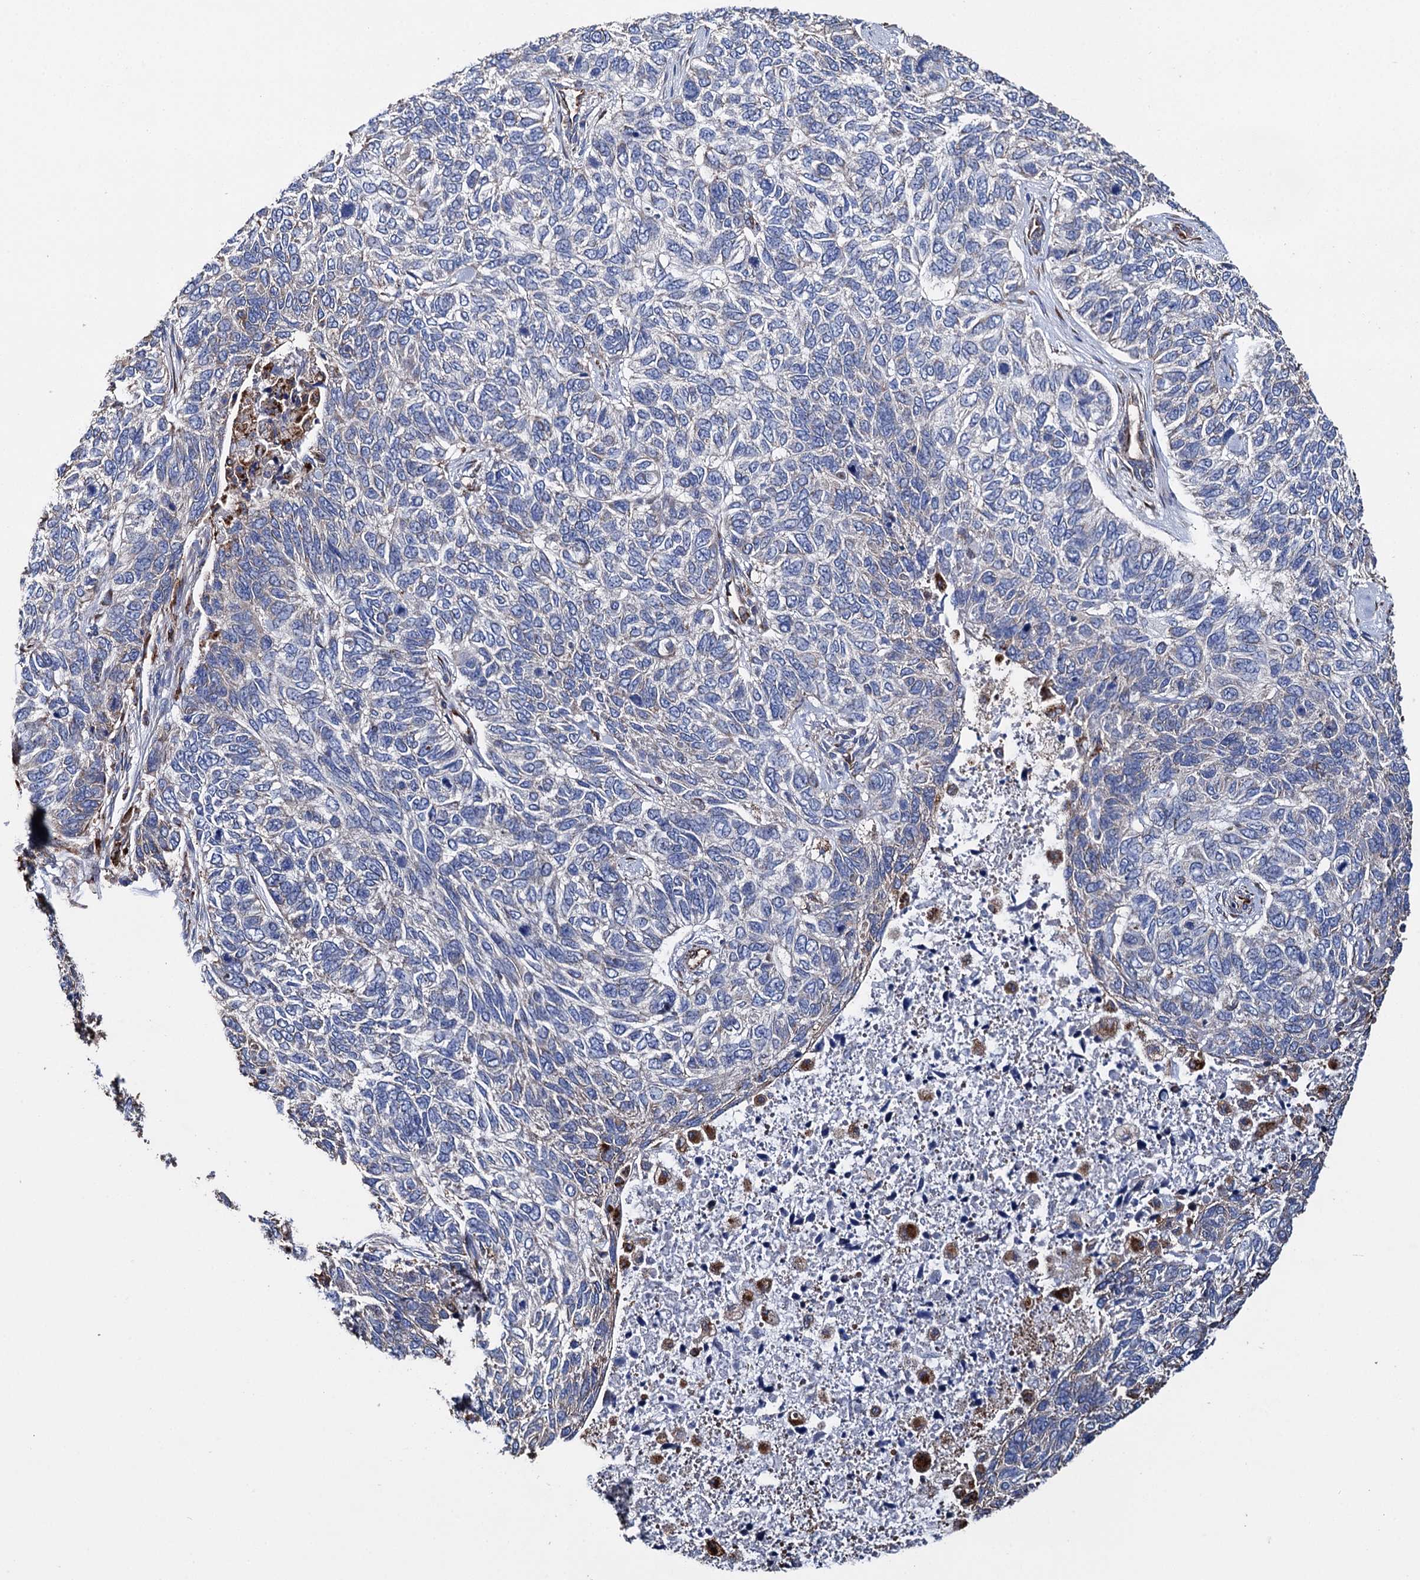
{"staining": {"intensity": "negative", "quantity": "none", "location": "none"}, "tissue": "skin cancer", "cell_type": "Tumor cells", "image_type": "cancer", "snomed": [{"axis": "morphology", "description": "Basal cell carcinoma"}, {"axis": "topography", "description": "Skin"}], "caption": "This is an IHC image of human skin basal cell carcinoma. There is no expression in tumor cells.", "gene": "SCPEP1", "patient": {"sex": "female", "age": 65}}